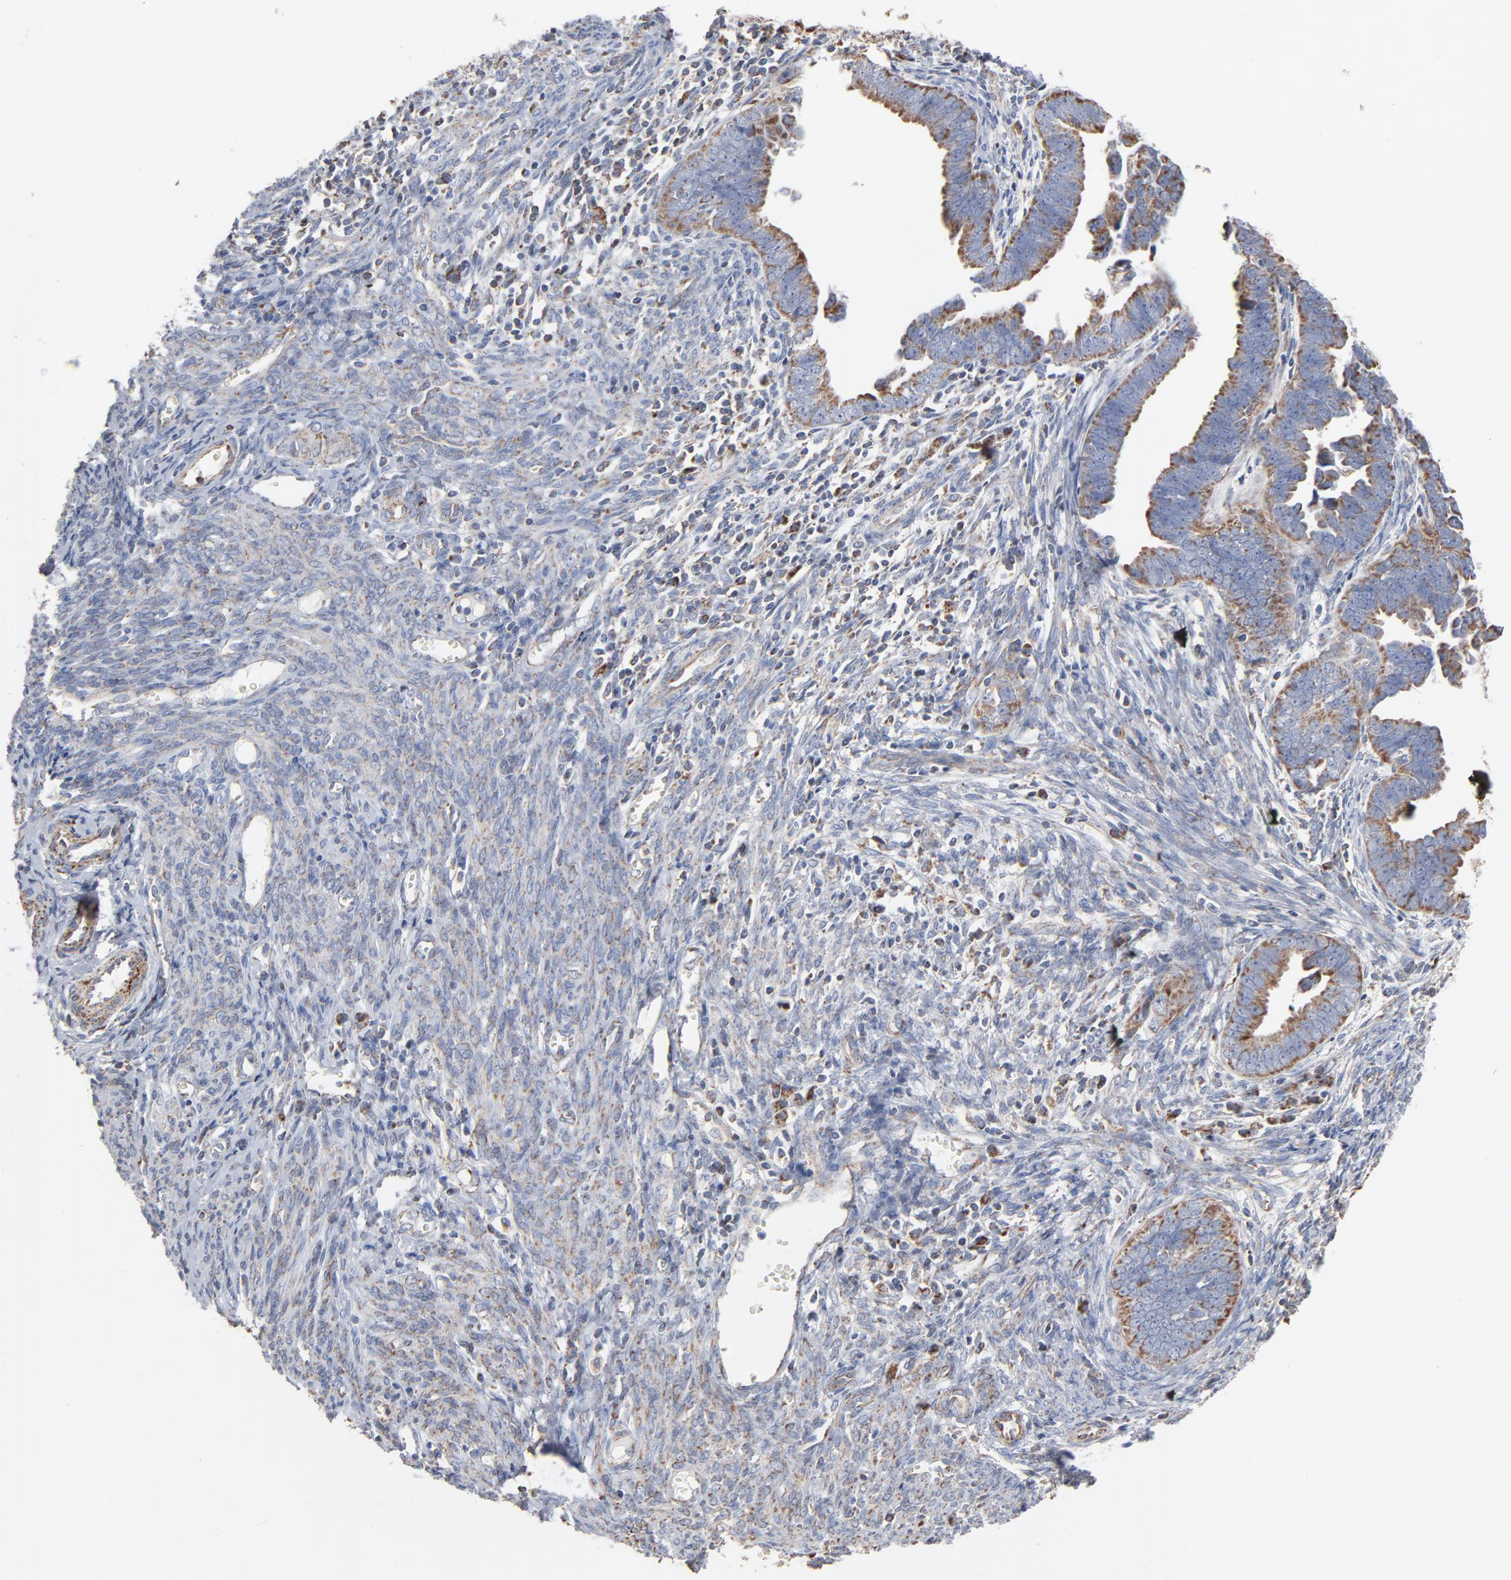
{"staining": {"intensity": "strong", "quantity": ">75%", "location": "cytoplasmic/membranous"}, "tissue": "endometrial cancer", "cell_type": "Tumor cells", "image_type": "cancer", "snomed": [{"axis": "morphology", "description": "Adenocarcinoma, NOS"}, {"axis": "topography", "description": "Endometrium"}], "caption": "Protein positivity by immunohistochemistry (IHC) shows strong cytoplasmic/membranous staining in about >75% of tumor cells in endometrial cancer (adenocarcinoma).", "gene": "UQCRC1", "patient": {"sex": "female", "age": 75}}